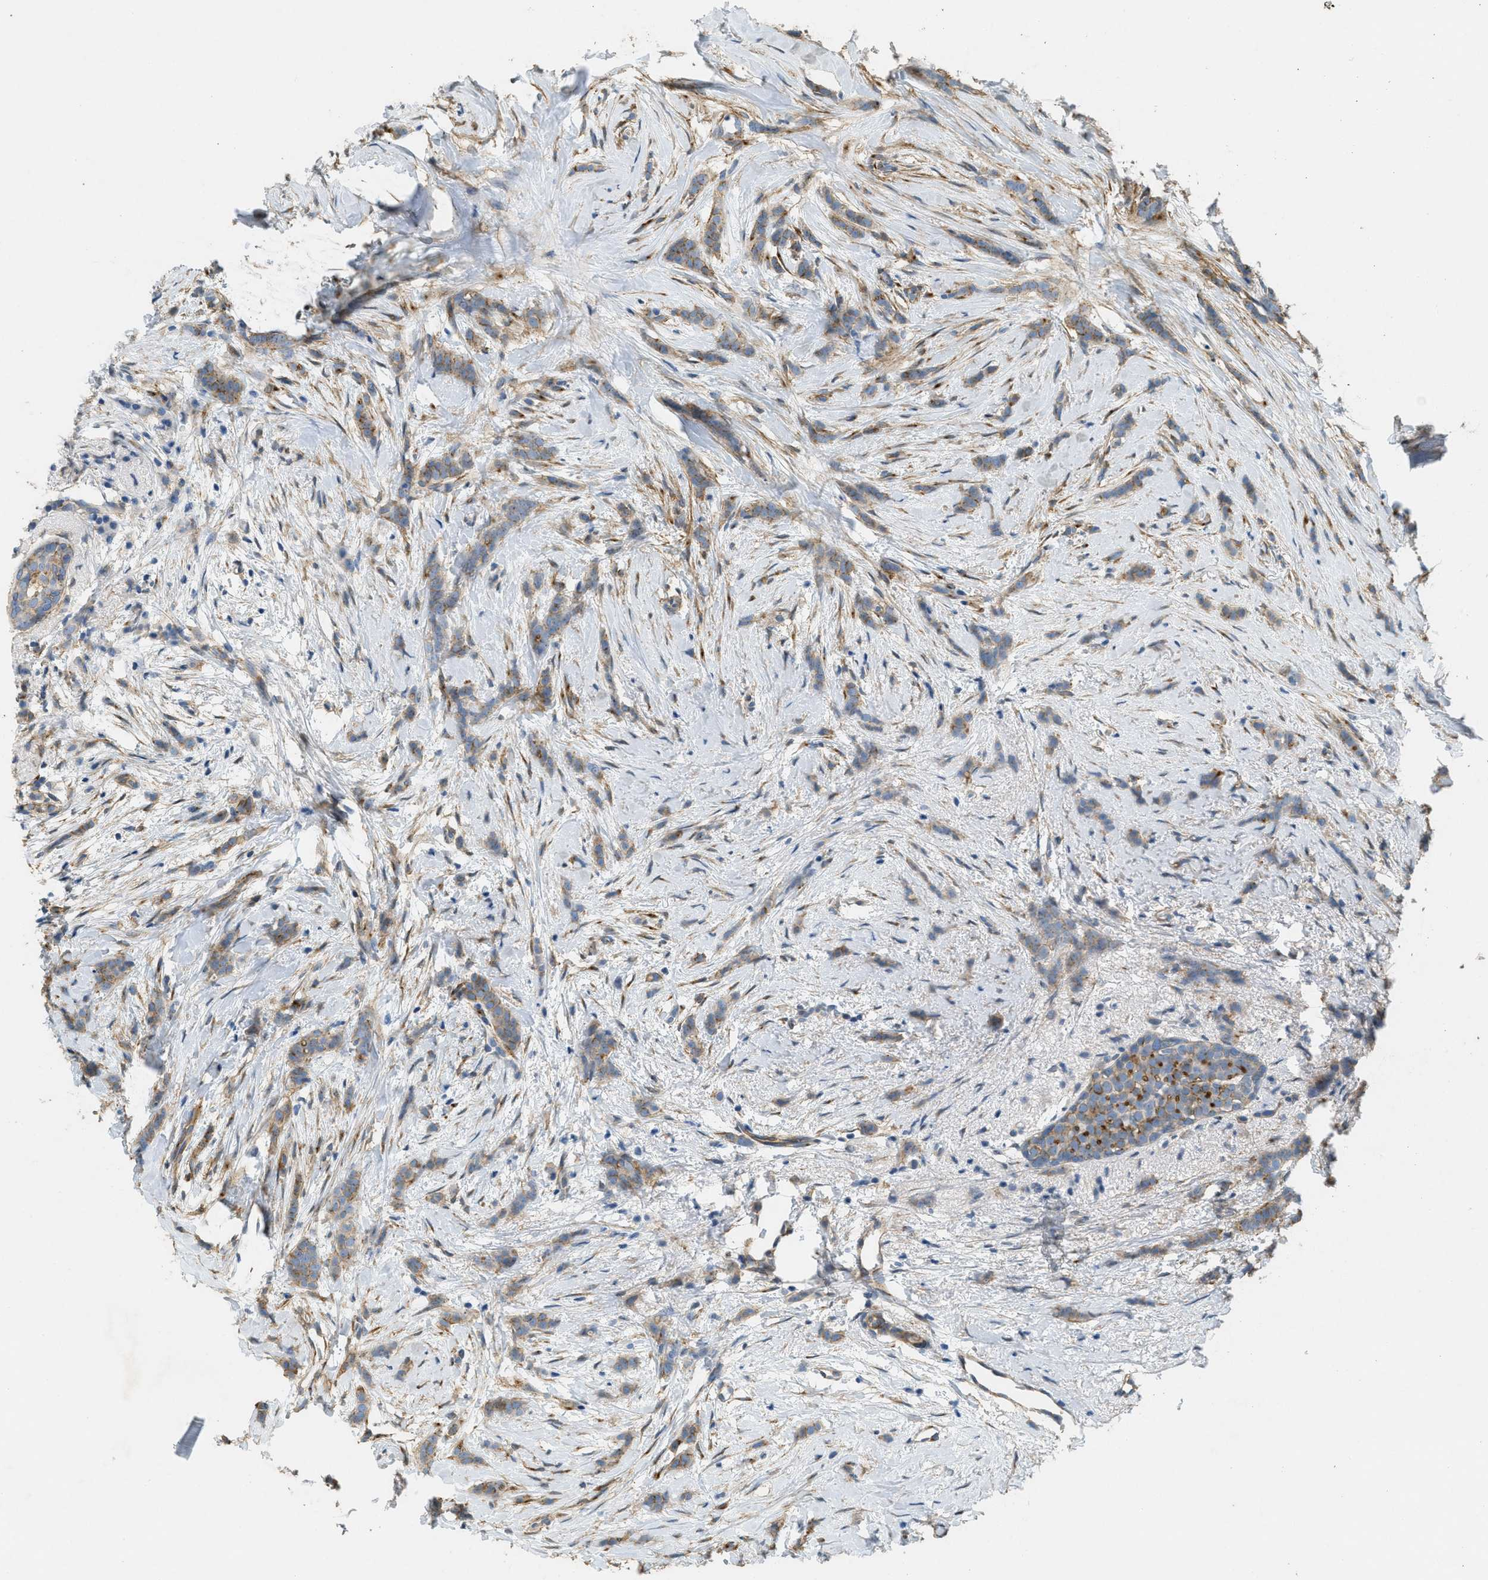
{"staining": {"intensity": "moderate", "quantity": ">75%", "location": "cytoplasmic/membranous"}, "tissue": "breast cancer", "cell_type": "Tumor cells", "image_type": "cancer", "snomed": [{"axis": "morphology", "description": "Lobular carcinoma, in situ"}, {"axis": "morphology", "description": "Lobular carcinoma"}, {"axis": "topography", "description": "Breast"}], "caption": "Human breast cancer (lobular carcinoma in situ) stained with a brown dye reveals moderate cytoplasmic/membranous positive expression in approximately >75% of tumor cells.", "gene": "ADCY5", "patient": {"sex": "female", "age": 41}}